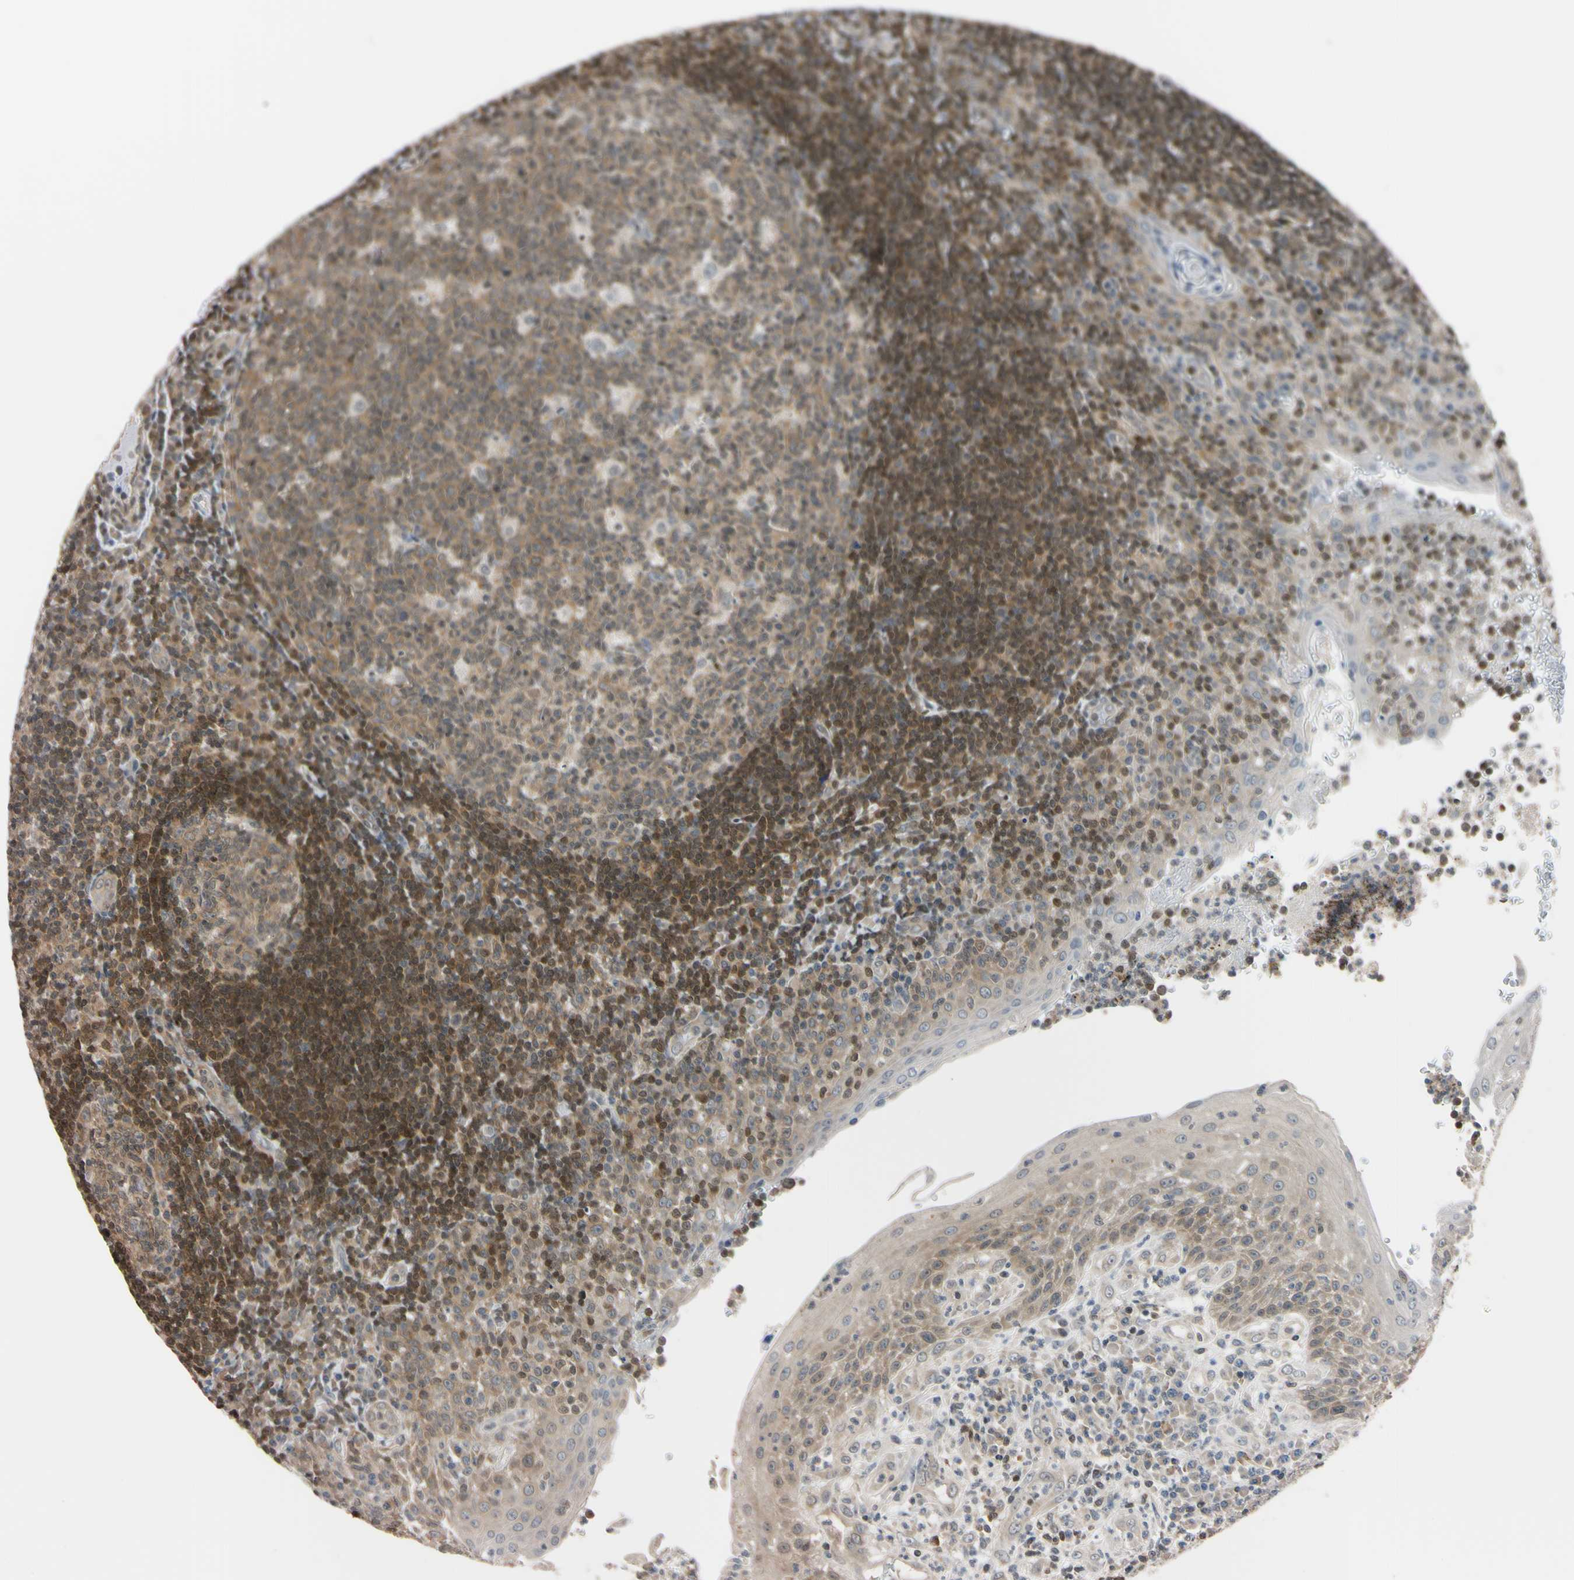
{"staining": {"intensity": "weak", "quantity": ">75%", "location": "cytoplasmic/membranous"}, "tissue": "tonsil", "cell_type": "Germinal center cells", "image_type": "normal", "snomed": [{"axis": "morphology", "description": "Normal tissue, NOS"}, {"axis": "topography", "description": "Tonsil"}], "caption": "Unremarkable tonsil demonstrates weak cytoplasmic/membranous expression in approximately >75% of germinal center cells.", "gene": "UBE2I", "patient": {"sex": "female", "age": 40}}